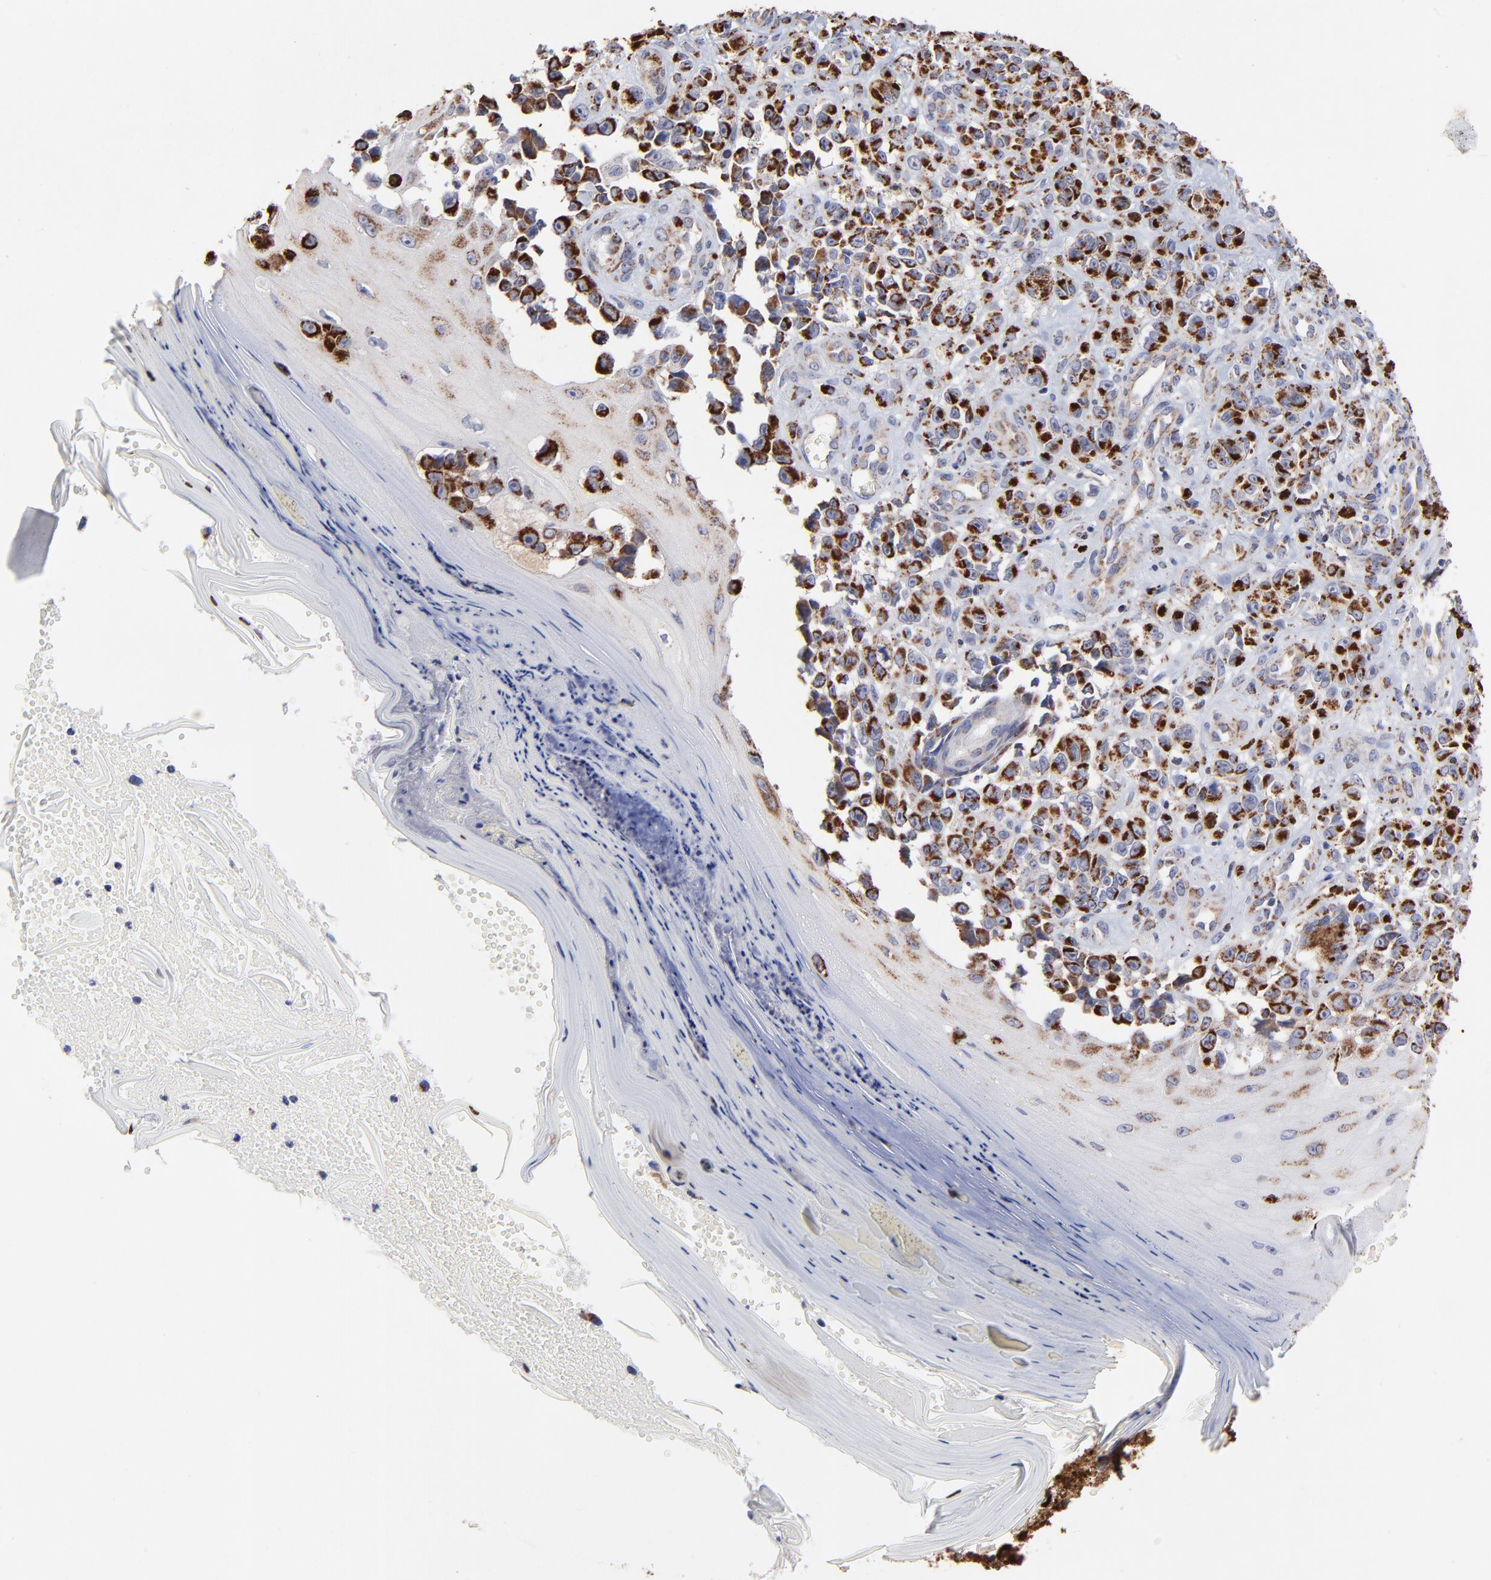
{"staining": {"intensity": "strong", "quantity": ">75%", "location": "cytoplasmic/membranous"}, "tissue": "melanoma", "cell_type": "Tumor cells", "image_type": "cancer", "snomed": [{"axis": "morphology", "description": "Malignant melanoma, NOS"}, {"axis": "topography", "description": "Skin"}], "caption": "Melanoma stained for a protein (brown) displays strong cytoplasmic/membranous positive staining in about >75% of tumor cells.", "gene": "SSBP1", "patient": {"sex": "female", "age": 82}}